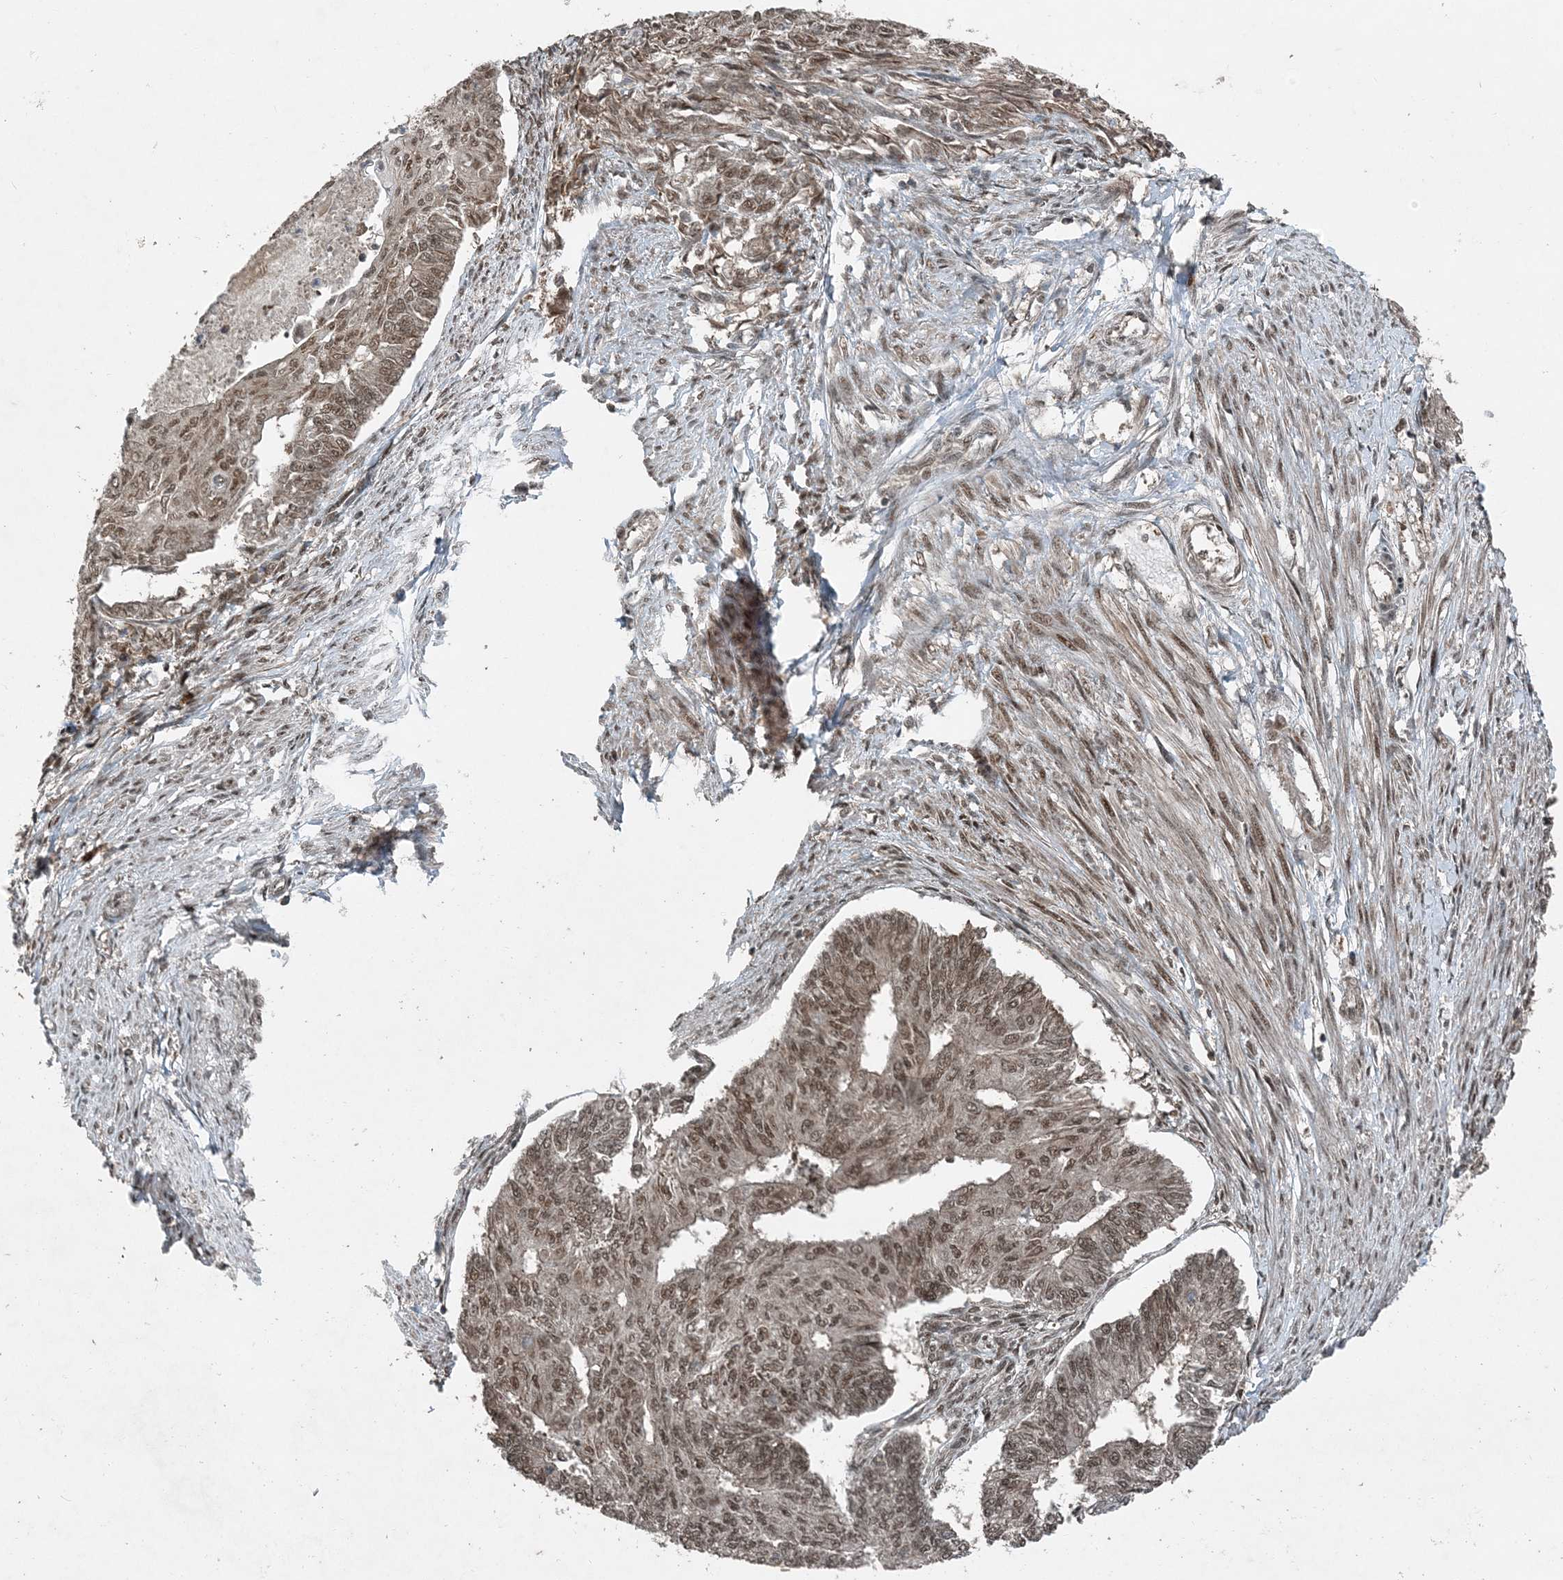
{"staining": {"intensity": "moderate", "quantity": ">75%", "location": "nuclear"}, "tissue": "endometrial cancer", "cell_type": "Tumor cells", "image_type": "cancer", "snomed": [{"axis": "morphology", "description": "Adenocarcinoma, NOS"}, {"axis": "topography", "description": "Endometrium"}], "caption": "Endometrial cancer stained with immunohistochemistry exhibits moderate nuclear staining in about >75% of tumor cells.", "gene": "COPS7B", "patient": {"sex": "female", "age": 32}}